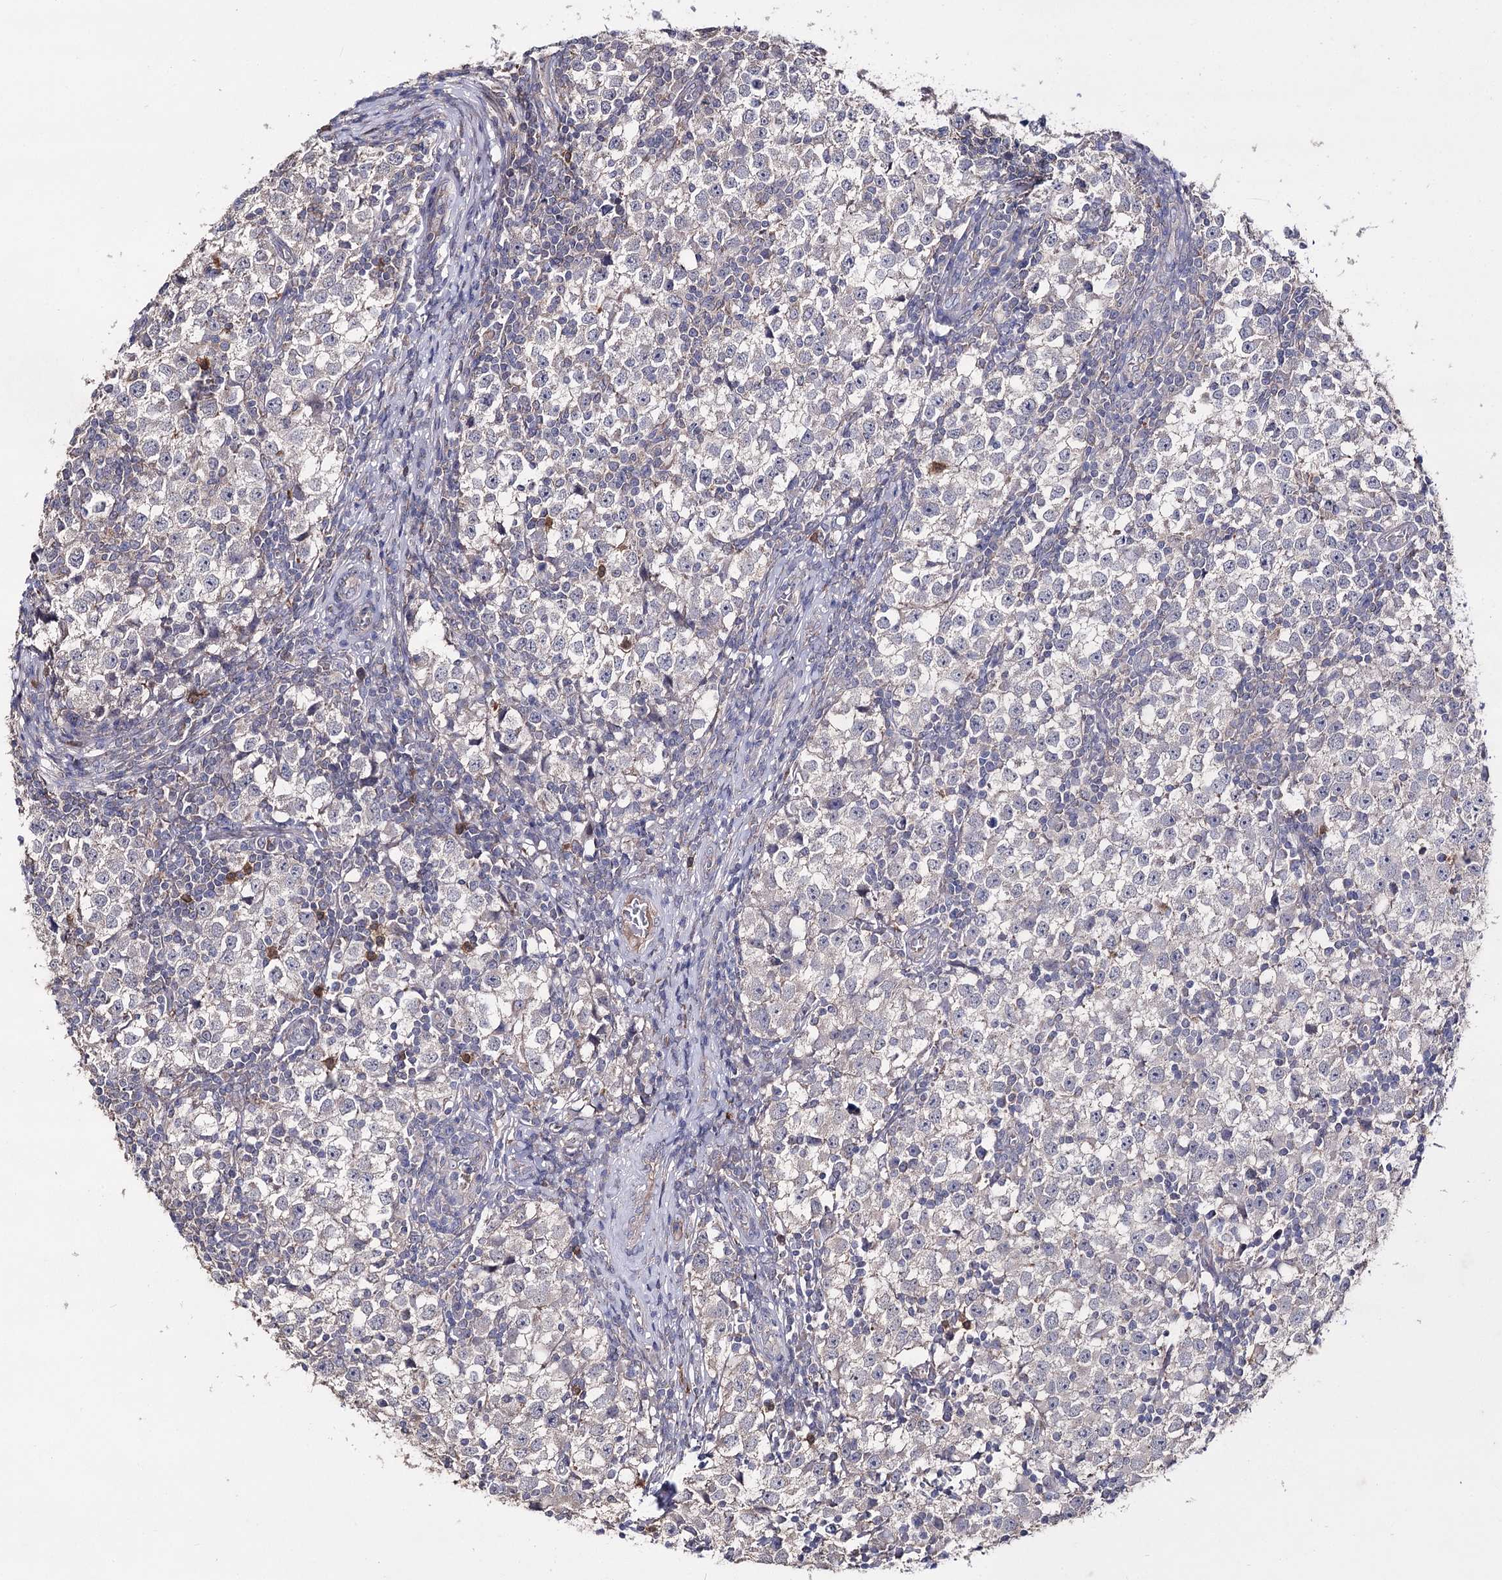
{"staining": {"intensity": "negative", "quantity": "none", "location": "none"}, "tissue": "testis cancer", "cell_type": "Tumor cells", "image_type": "cancer", "snomed": [{"axis": "morphology", "description": "Seminoma, NOS"}, {"axis": "topography", "description": "Testis"}], "caption": "An immunohistochemistry (IHC) photomicrograph of testis cancer (seminoma) is shown. There is no staining in tumor cells of testis cancer (seminoma).", "gene": "AURKC", "patient": {"sex": "male", "age": 65}}